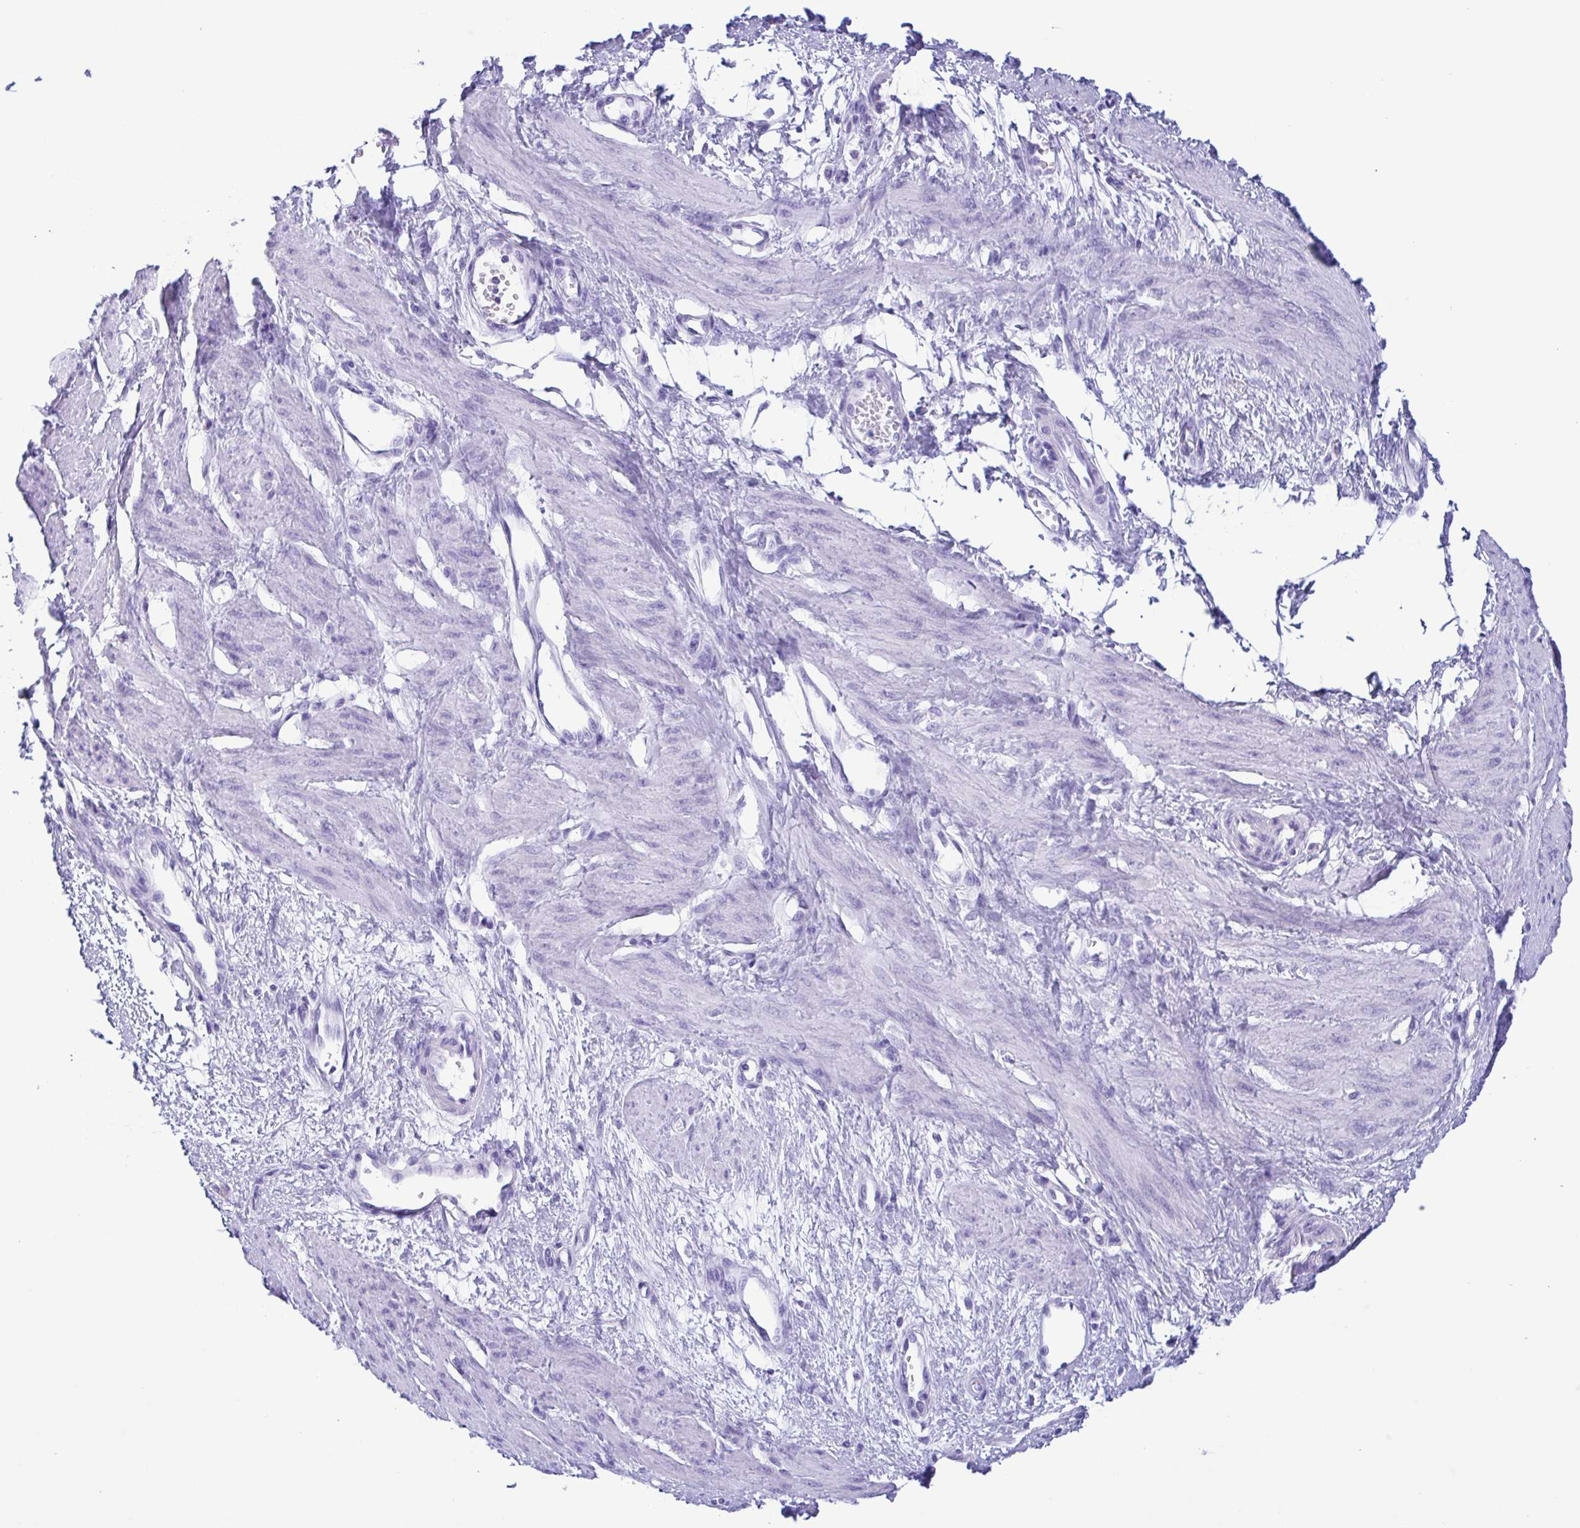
{"staining": {"intensity": "negative", "quantity": "none", "location": "none"}, "tissue": "smooth muscle", "cell_type": "Smooth muscle cells", "image_type": "normal", "snomed": [{"axis": "morphology", "description": "Normal tissue, NOS"}, {"axis": "topography", "description": "Smooth muscle"}, {"axis": "topography", "description": "Uterus"}], "caption": "This image is of normal smooth muscle stained with immunohistochemistry to label a protein in brown with the nuclei are counter-stained blue. There is no expression in smooth muscle cells. (Immunohistochemistry (ihc), brightfield microscopy, high magnification).", "gene": "TSPY10", "patient": {"sex": "female", "age": 39}}